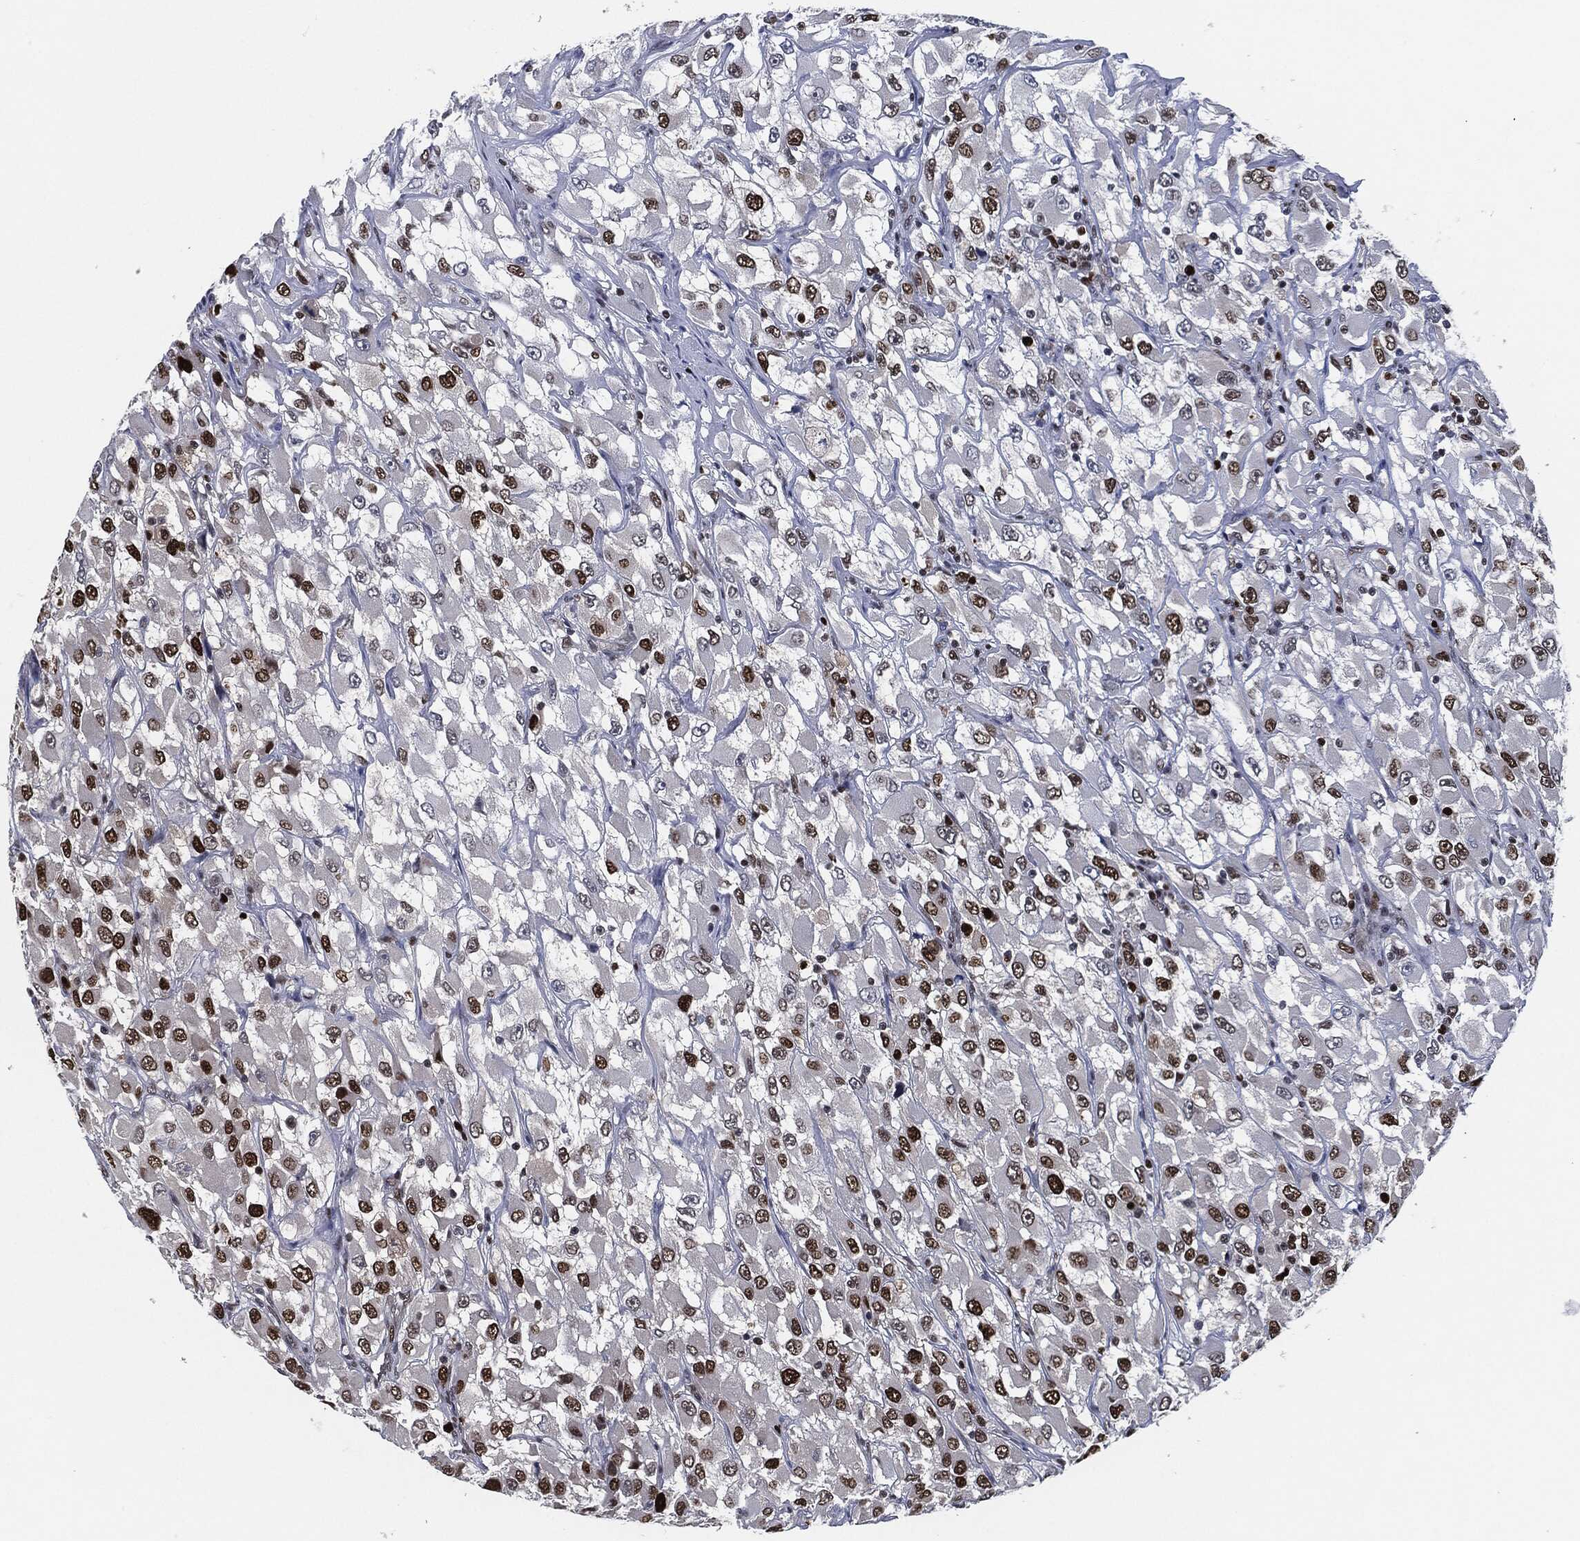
{"staining": {"intensity": "strong", "quantity": "<25%", "location": "nuclear"}, "tissue": "renal cancer", "cell_type": "Tumor cells", "image_type": "cancer", "snomed": [{"axis": "morphology", "description": "Adenocarcinoma, NOS"}, {"axis": "topography", "description": "Kidney"}], "caption": "Tumor cells demonstrate strong nuclear expression in about <25% of cells in renal cancer (adenocarcinoma).", "gene": "PCNA", "patient": {"sex": "female", "age": 52}}